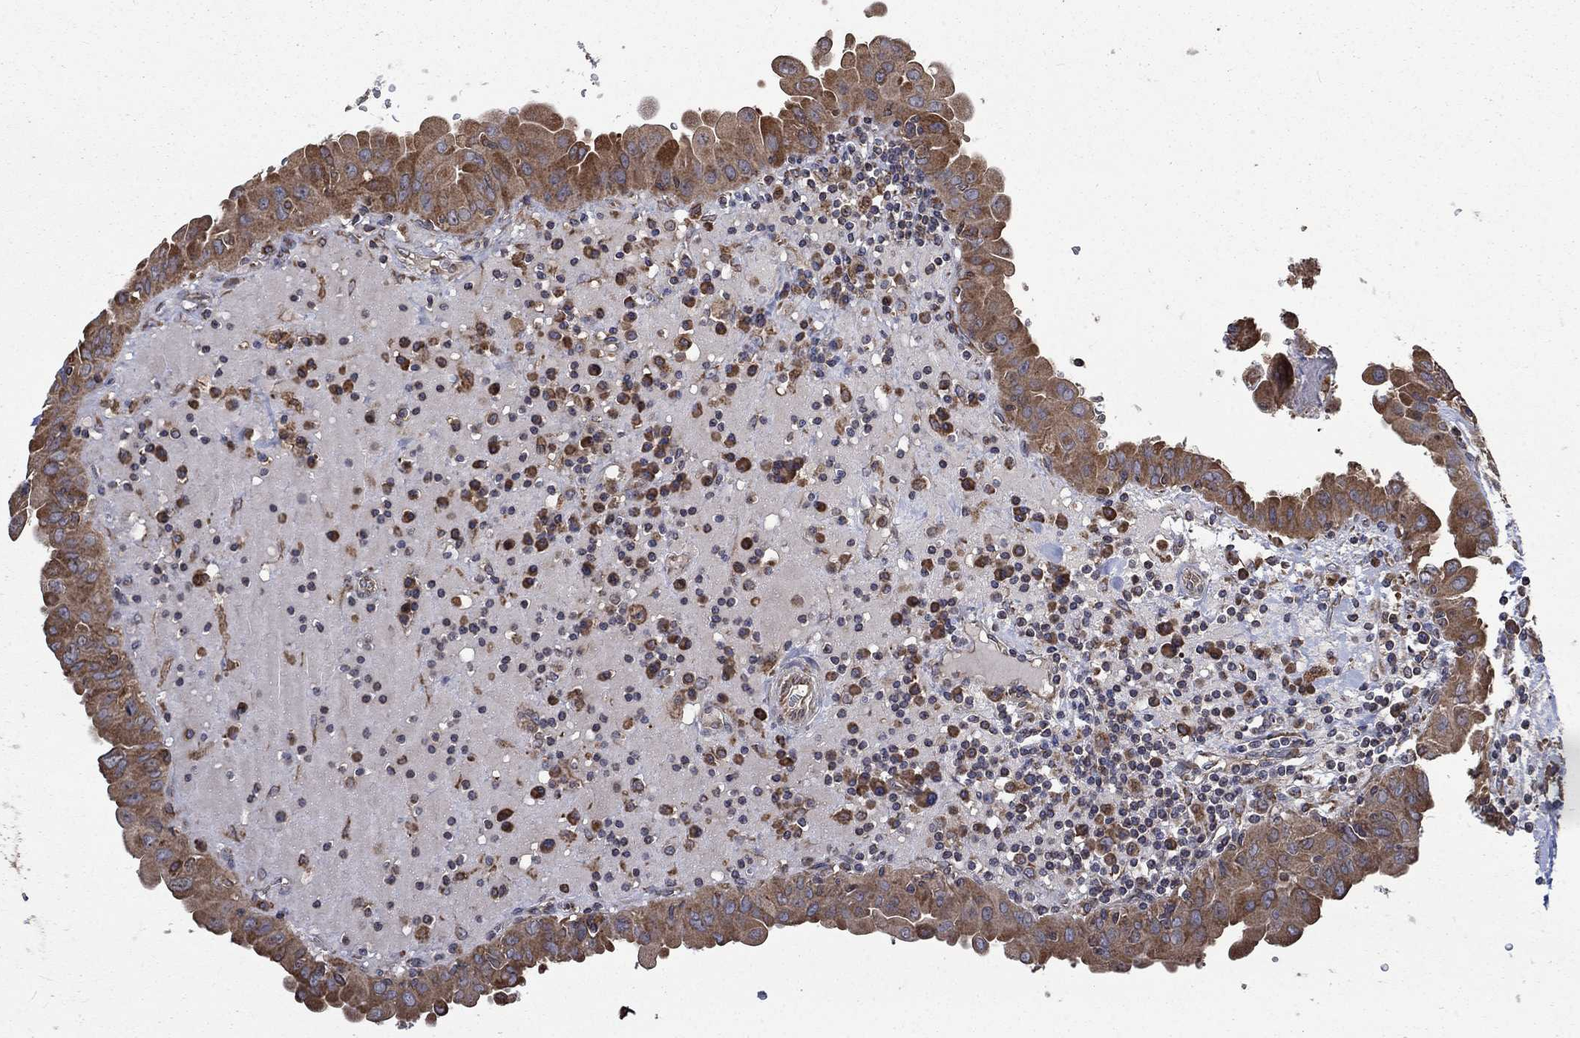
{"staining": {"intensity": "moderate", "quantity": ">75%", "location": "cytoplasmic/membranous"}, "tissue": "thyroid cancer", "cell_type": "Tumor cells", "image_type": "cancer", "snomed": [{"axis": "morphology", "description": "Papillary adenocarcinoma, NOS"}, {"axis": "topography", "description": "Thyroid gland"}], "caption": "Thyroid cancer (papillary adenocarcinoma) tissue demonstrates moderate cytoplasmic/membranous positivity in approximately >75% of tumor cells, visualized by immunohistochemistry.", "gene": "ESRRA", "patient": {"sex": "female", "age": 37}}